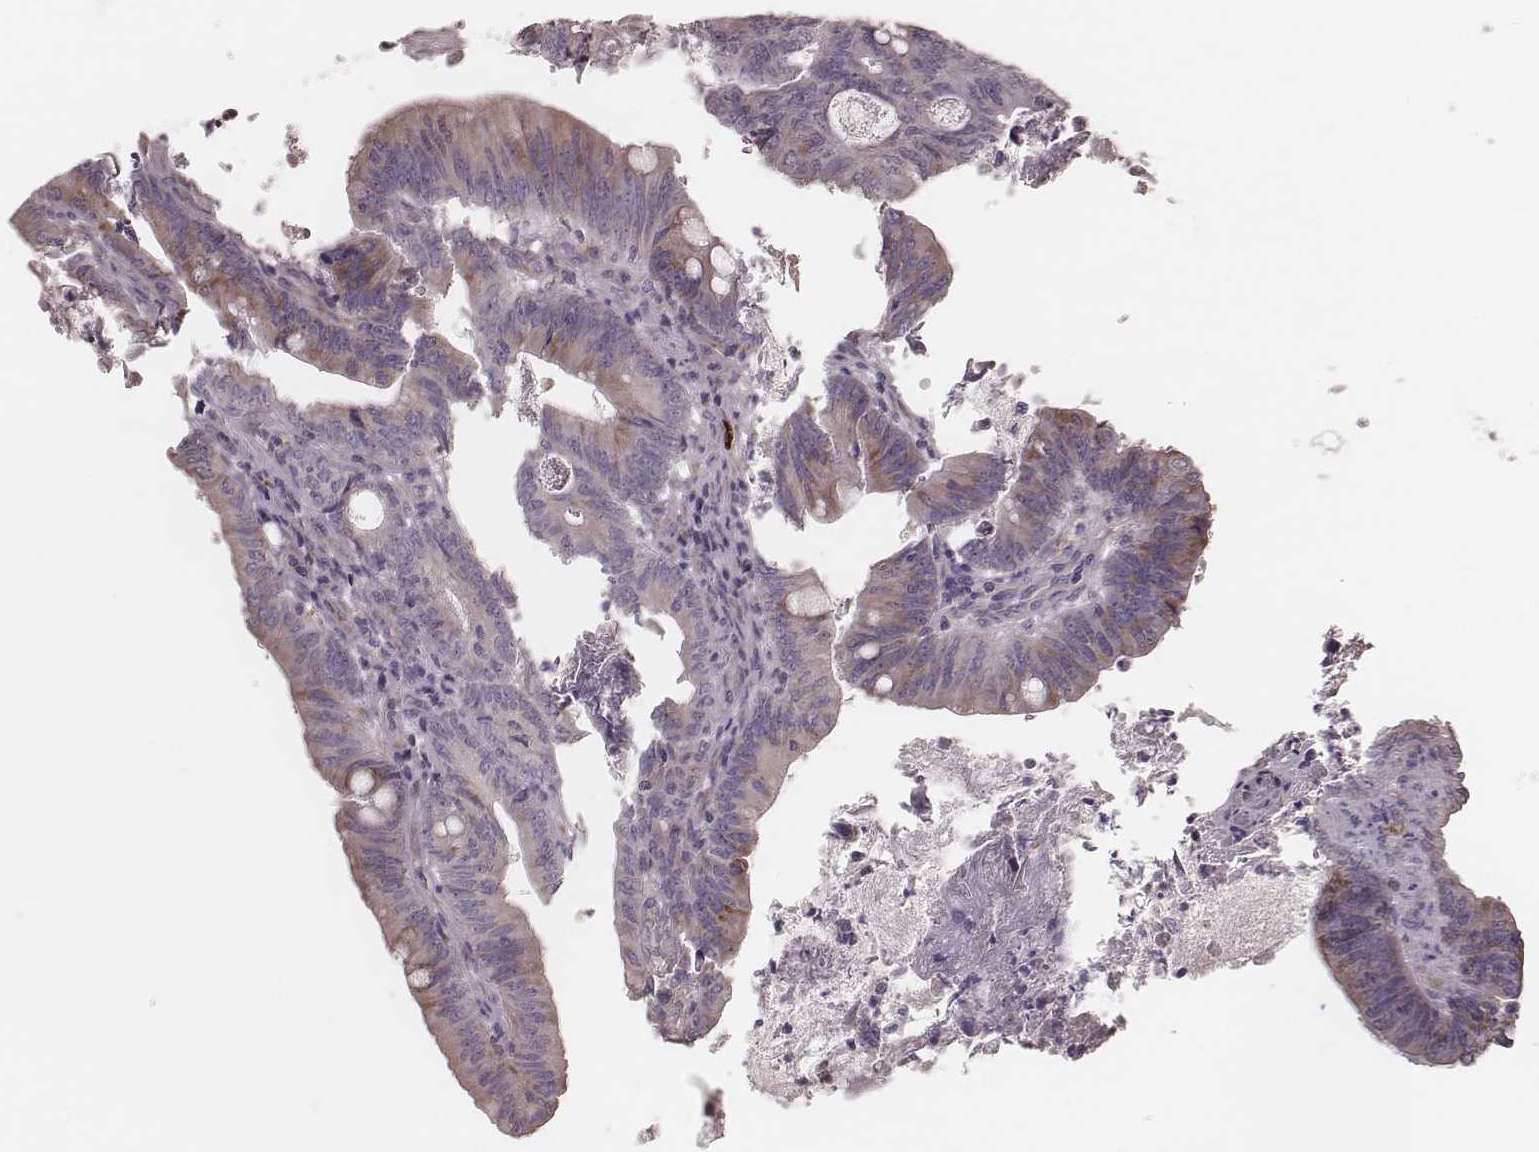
{"staining": {"intensity": "moderate", "quantity": "<25%", "location": "cytoplasmic/membranous"}, "tissue": "colorectal cancer", "cell_type": "Tumor cells", "image_type": "cancer", "snomed": [{"axis": "morphology", "description": "Adenocarcinoma, NOS"}, {"axis": "topography", "description": "Colon"}], "caption": "The immunohistochemical stain highlights moderate cytoplasmic/membranous expression in tumor cells of colorectal cancer (adenocarcinoma) tissue.", "gene": "KIF5C", "patient": {"sex": "female", "age": 70}}